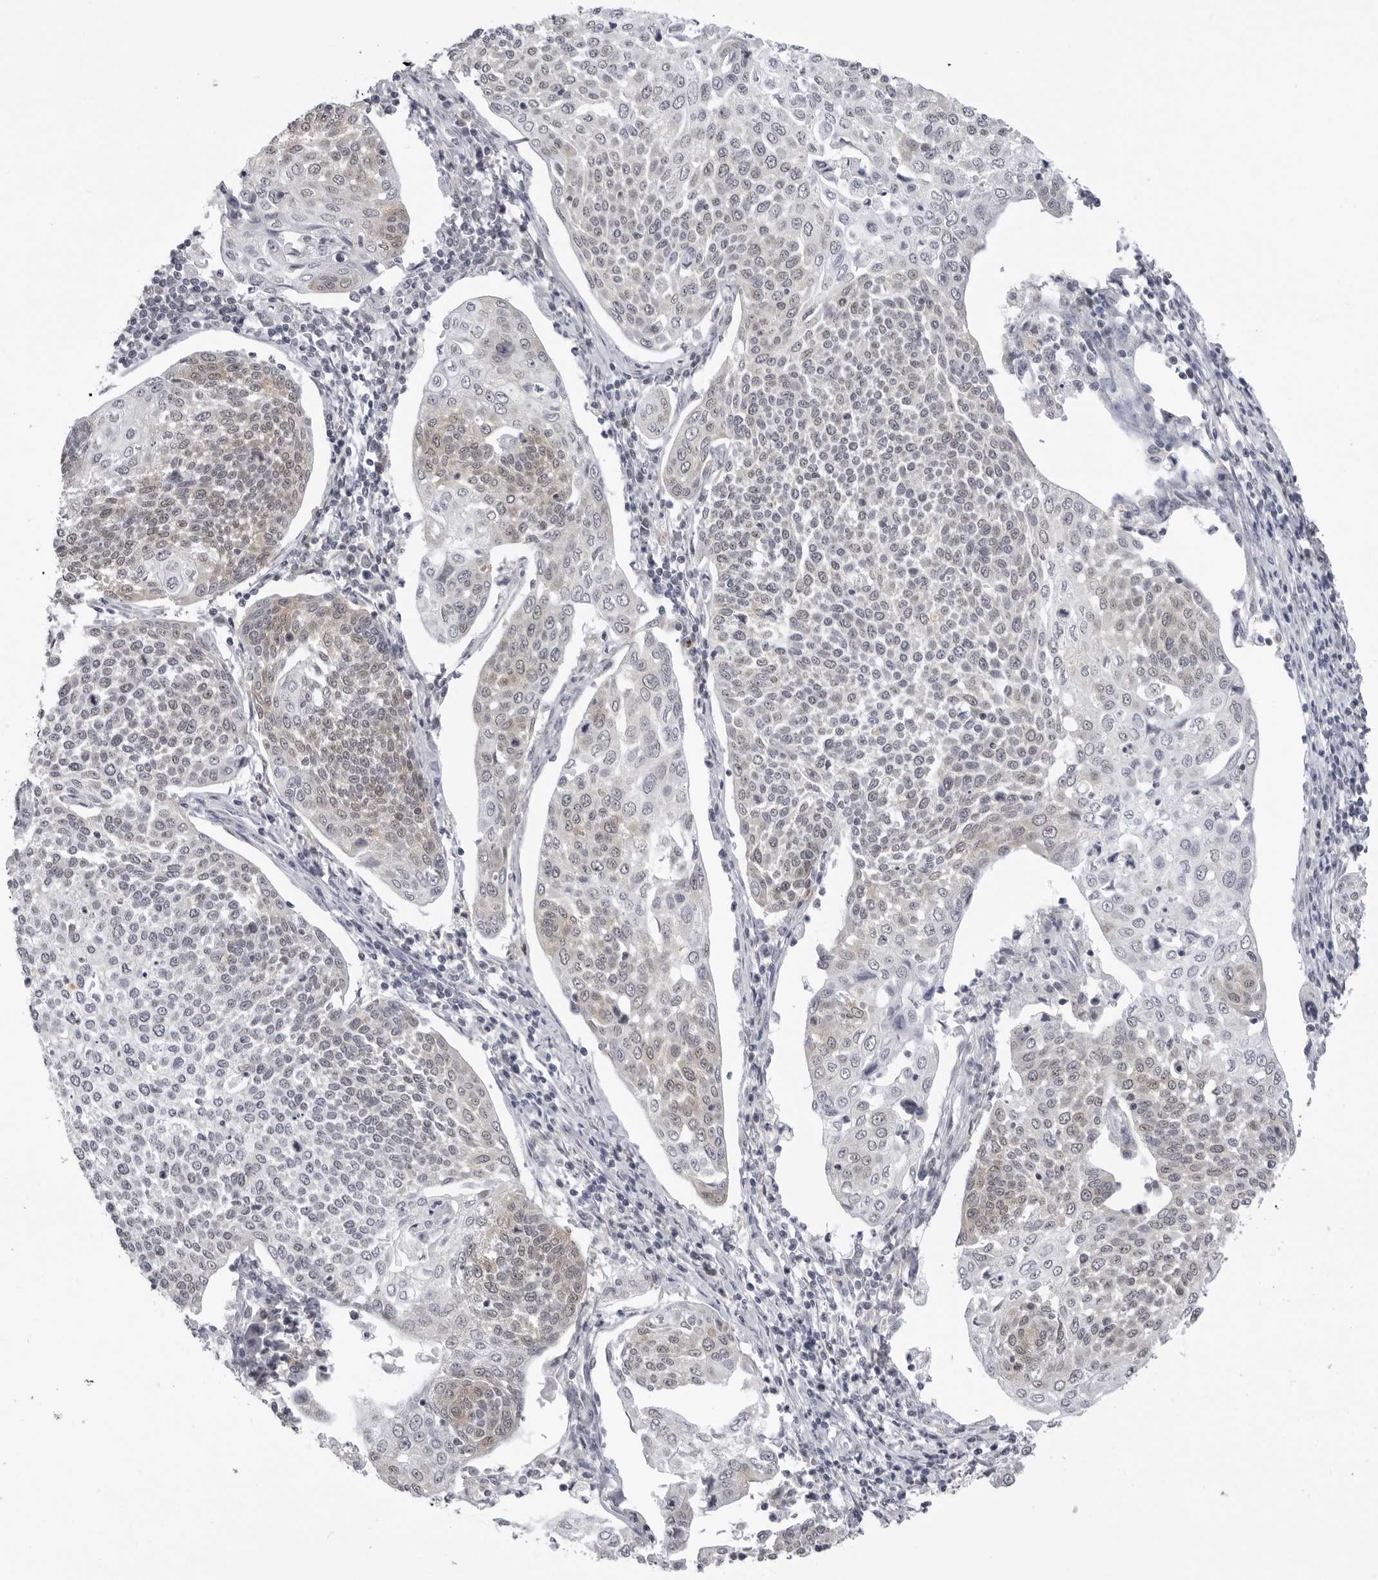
{"staining": {"intensity": "weak", "quantity": "<25%", "location": "cytoplasmic/membranous"}, "tissue": "cervical cancer", "cell_type": "Tumor cells", "image_type": "cancer", "snomed": [{"axis": "morphology", "description": "Squamous cell carcinoma, NOS"}, {"axis": "topography", "description": "Cervix"}], "caption": "High power microscopy image of an immunohistochemistry (IHC) image of cervical cancer, revealing no significant staining in tumor cells.", "gene": "RRM1", "patient": {"sex": "female", "age": 34}}